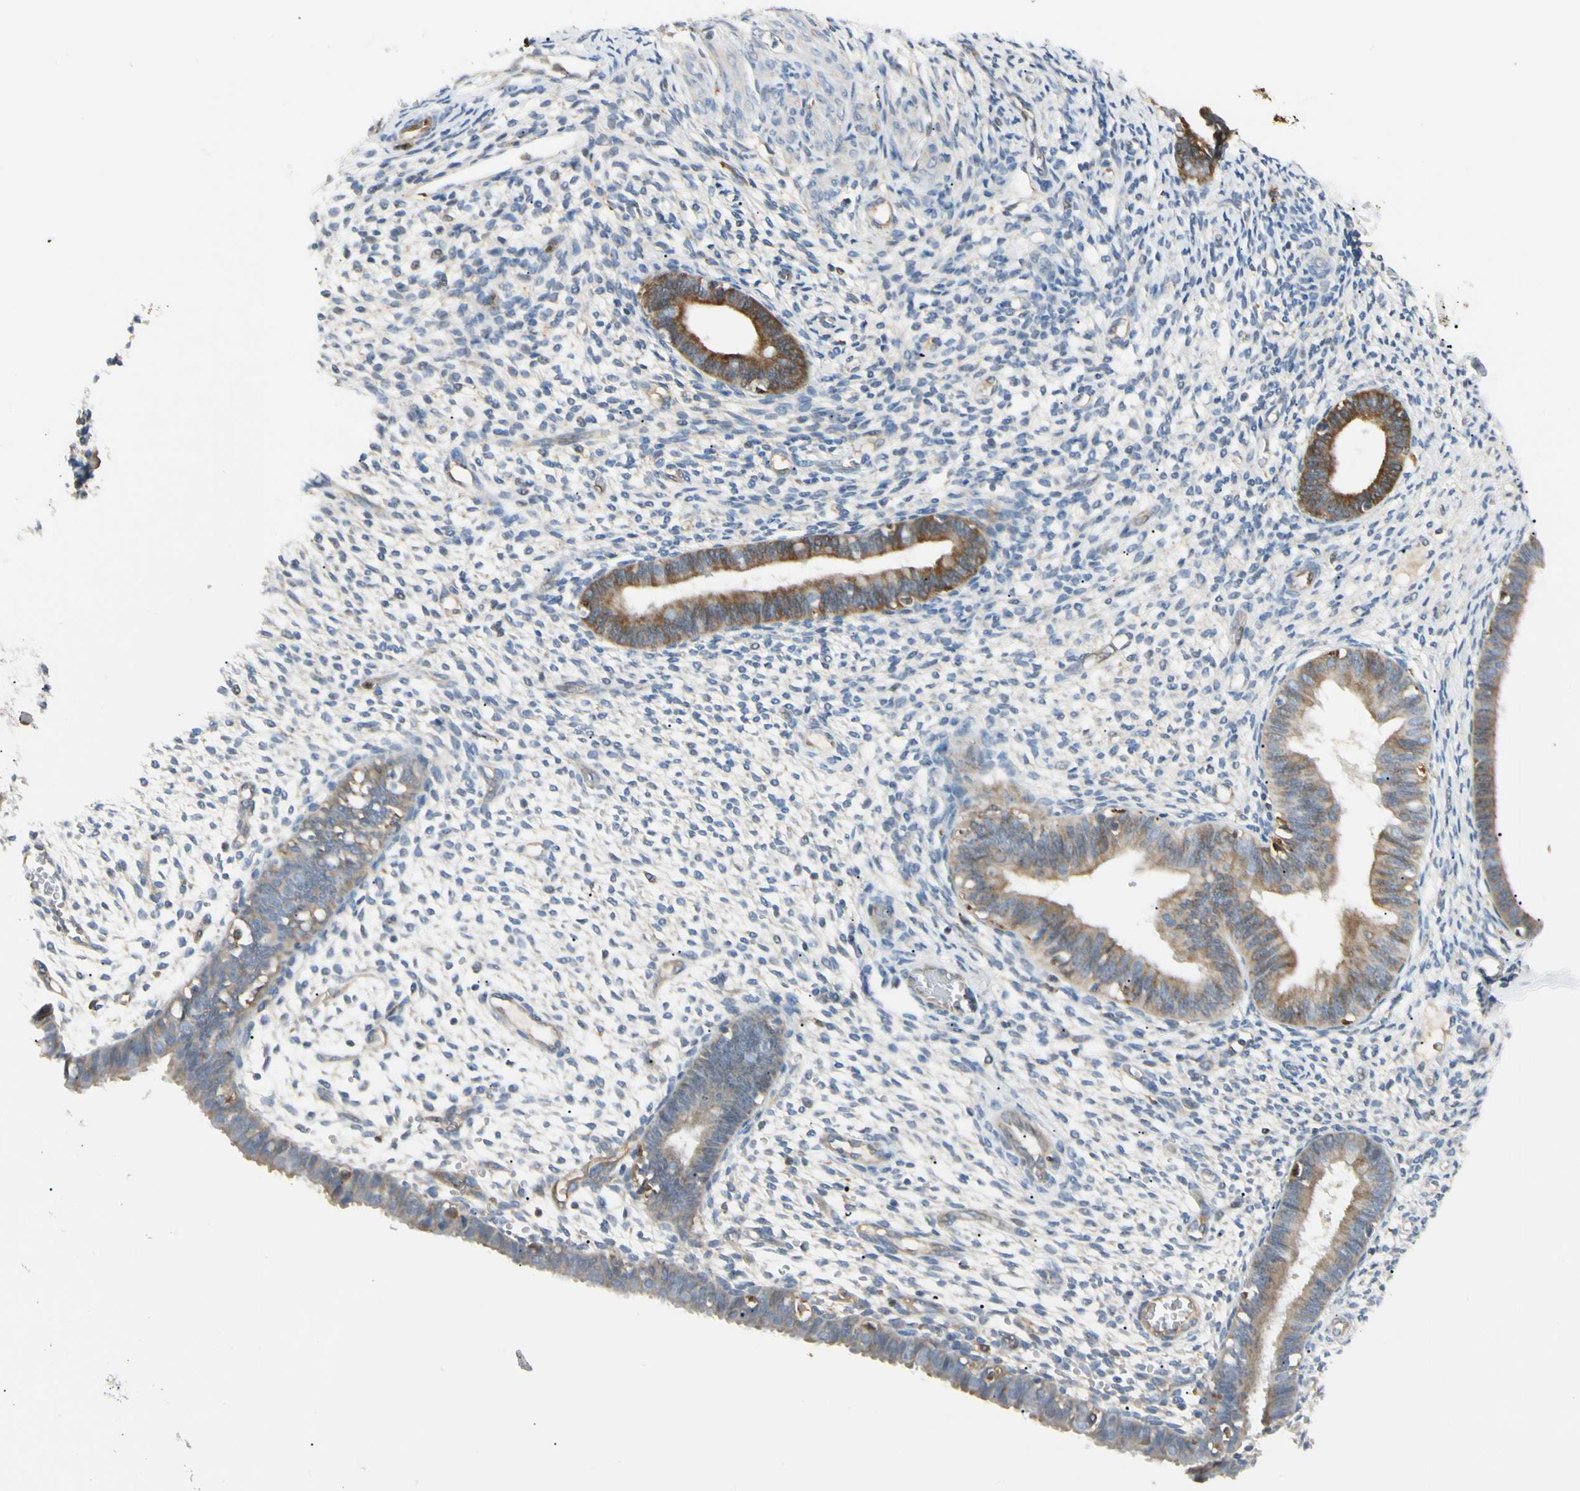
{"staining": {"intensity": "negative", "quantity": "none", "location": "none"}, "tissue": "endometrium", "cell_type": "Cells in endometrial stroma", "image_type": "normal", "snomed": [{"axis": "morphology", "description": "Normal tissue, NOS"}, {"axis": "topography", "description": "Endometrium"}], "caption": "Image shows no significant protein positivity in cells in endometrial stroma of benign endometrium.", "gene": "LPCAT2", "patient": {"sex": "female", "age": 61}}